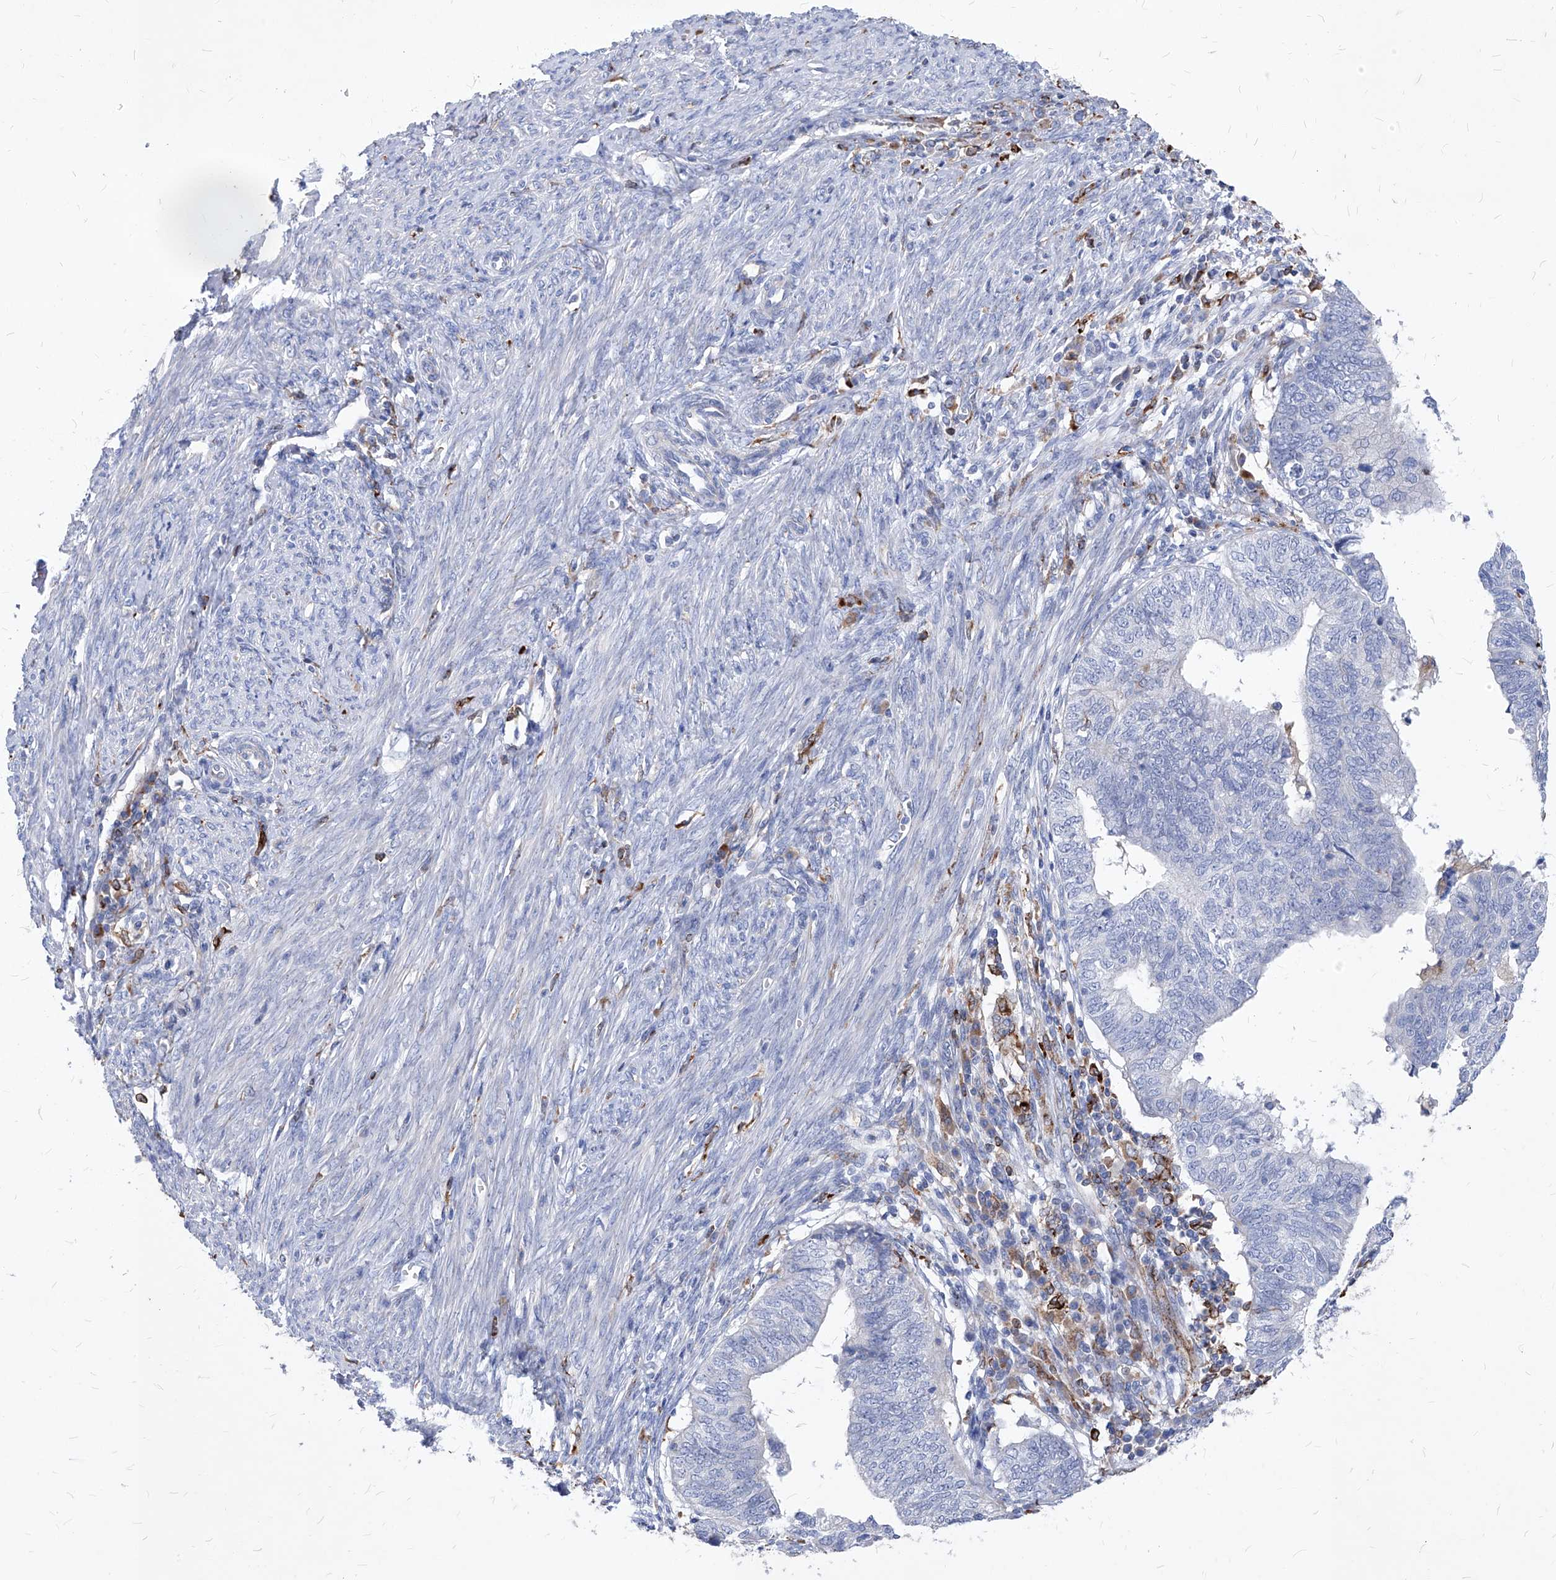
{"staining": {"intensity": "negative", "quantity": "none", "location": "none"}, "tissue": "endometrial cancer", "cell_type": "Tumor cells", "image_type": "cancer", "snomed": [{"axis": "morphology", "description": "Adenocarcinoma, NOS"}, {"axis": "topography", "description": "Uterus"}], "caption": "Immunohistochemistry of endometrial cancer (adenocarcinoma) reveals no expression in tumor cells.", "gene": "UBOX5", "patient": {"sex": "female", "age": 77}}